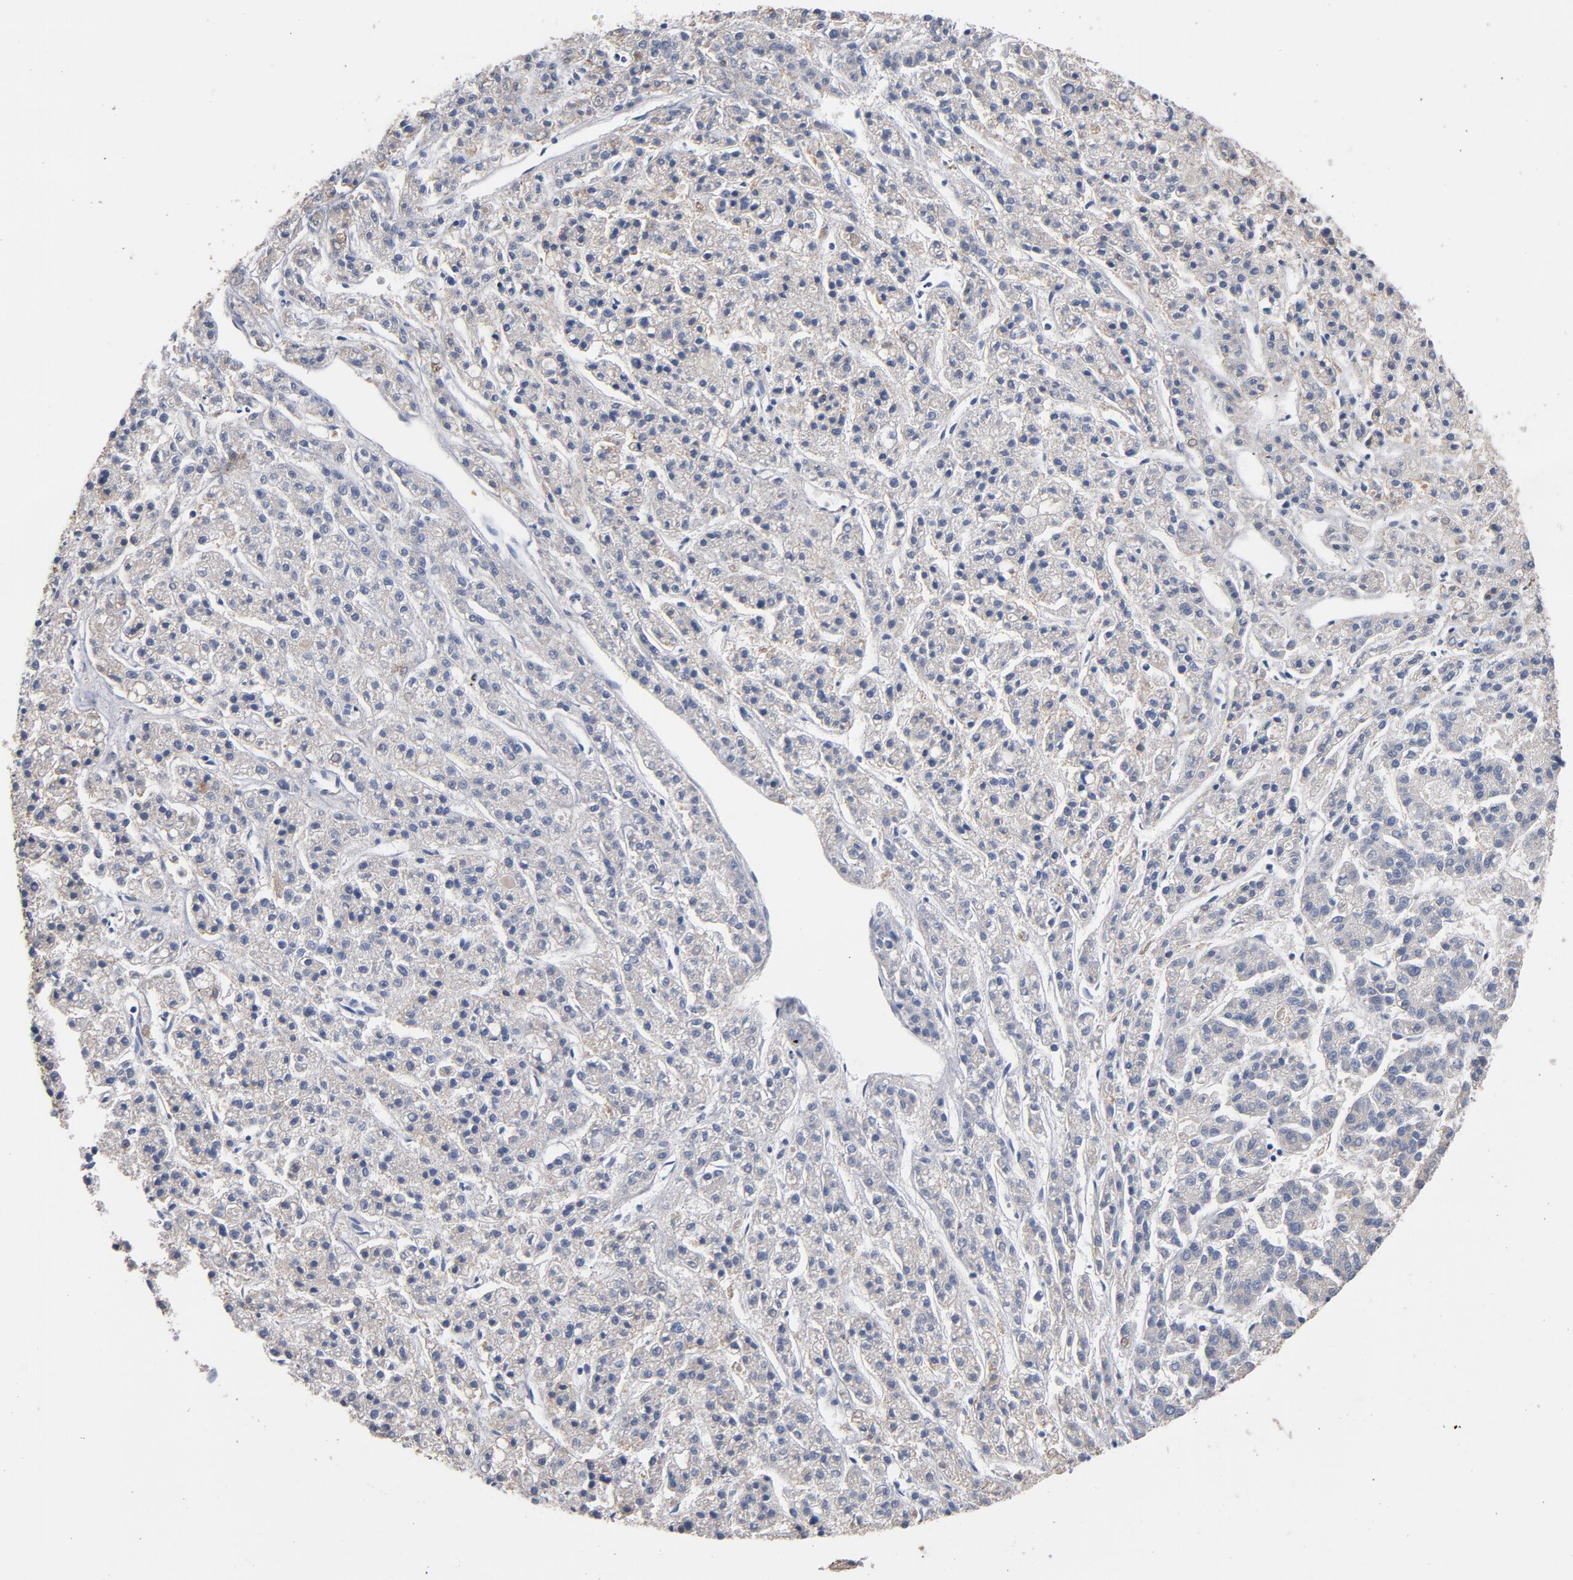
{"staining": {"intensity": "weak", "quantity": "<25%", "location": "cytoplasmic/membranous"}, "tissue": "liver cancer", "cell_type": "Tumor cells", "image_type": "cancer", "snomed": [{"axis": "morphology", "description": "Carcinoma, Hepatocellular, NOS"}, {"axis": "topography", "description": "Liver"}], "caption": "This is a histopathology image of IHC staining of liver cancer, which shows no expression in tumor cells.", "gene": "TLR4", "patient": {"sex": "male", "age": 70}}